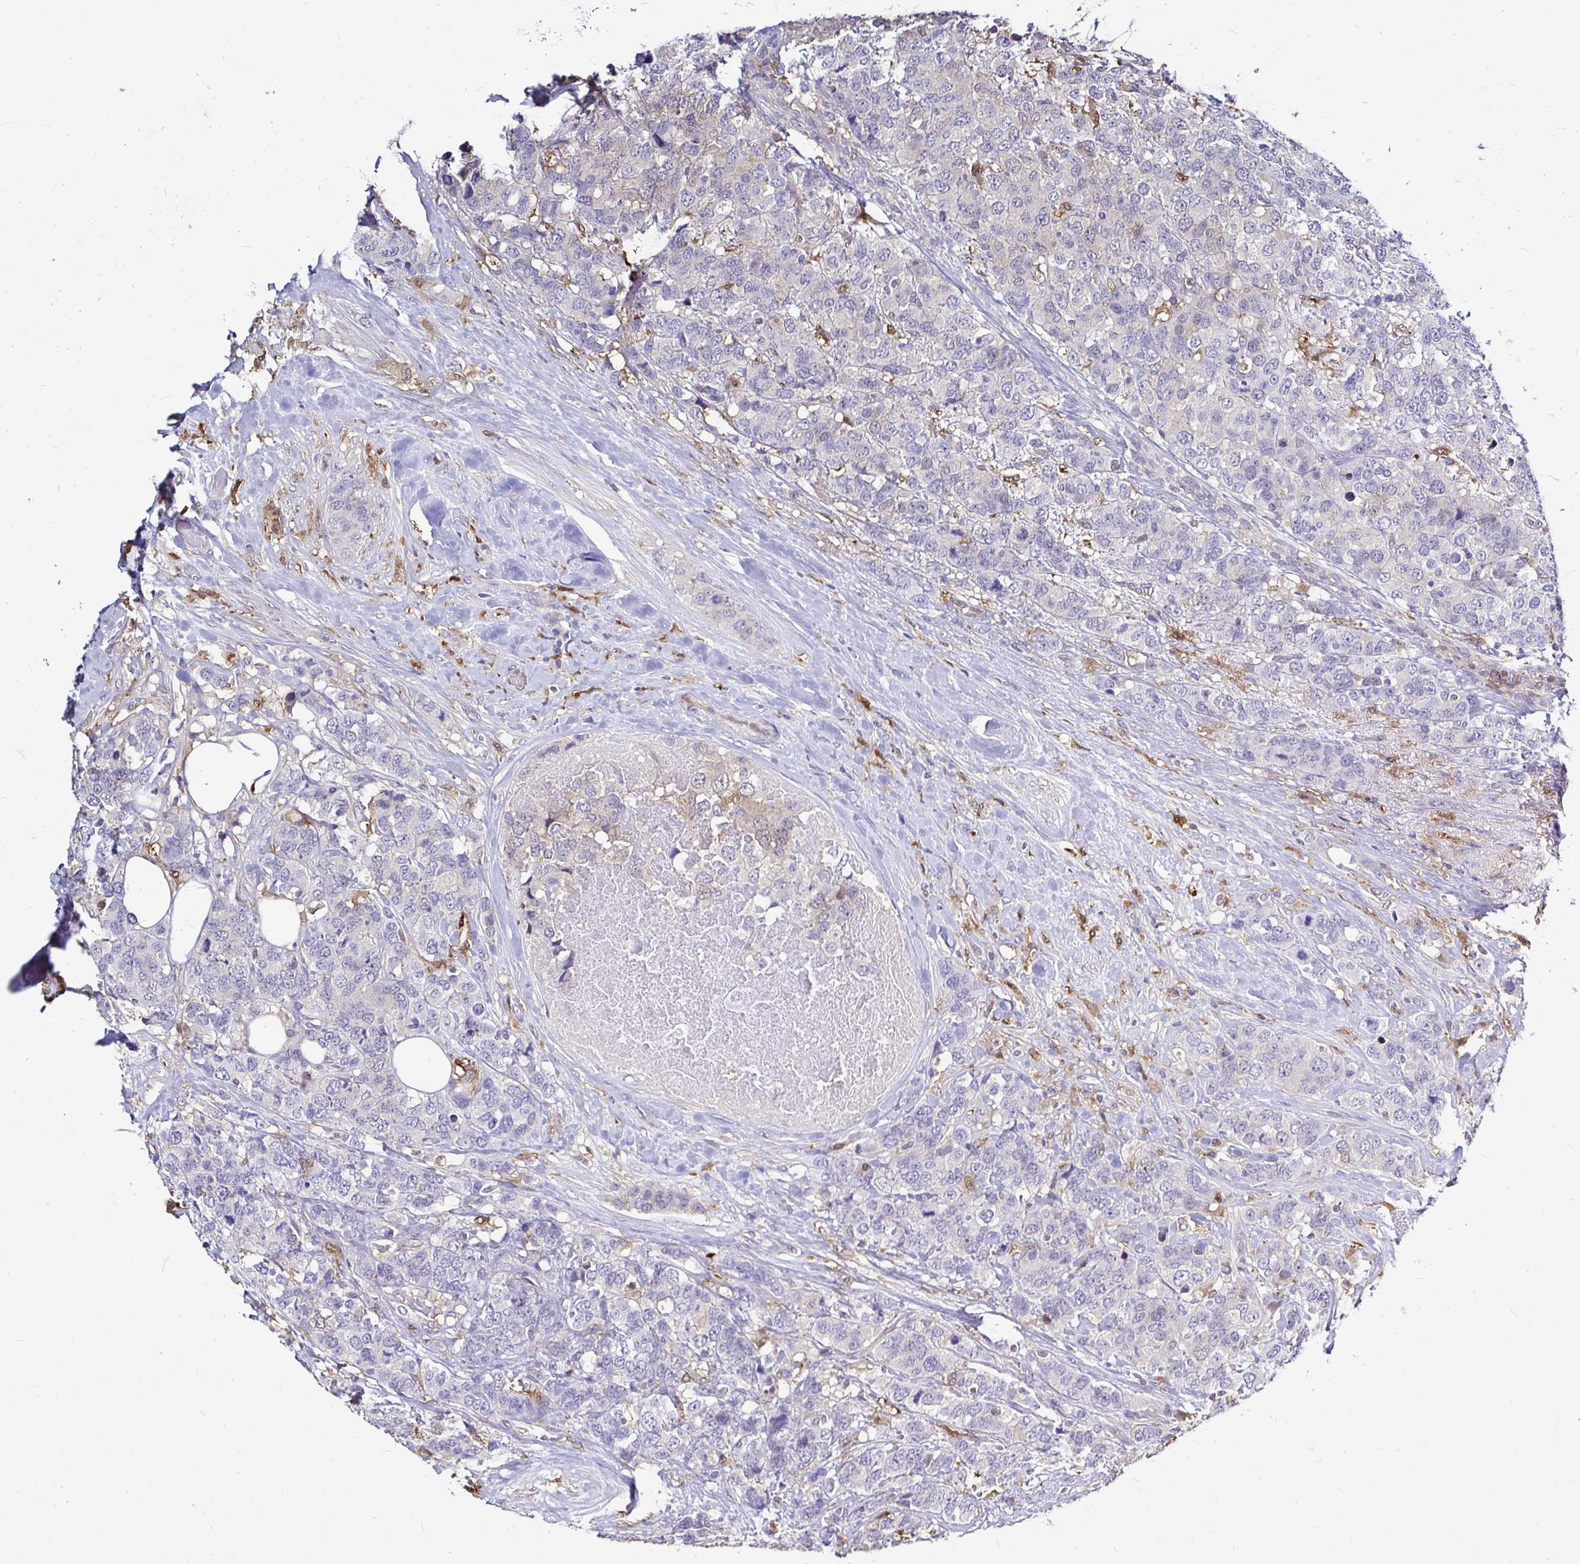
{"staining": {"intensity": "negative", "quantity": "none", "location": "none"}, "tissue": "breast cancer", "cell_type": "Tumor cells", "image_type": "cancer", "snomed": [{"axis": "morphology", "description": "Lobular carcinoma"}, {"axis": "topography", "description": "Breast"}], "caption": "Histopathology image shows no protein expression in tumor cells of breast cancer (lobular carcinoma) tissue. (IHC, brightfield microscopy, high magnification).", "gene": "IDH1", "patient": {"sex": "female", "age": 59}}